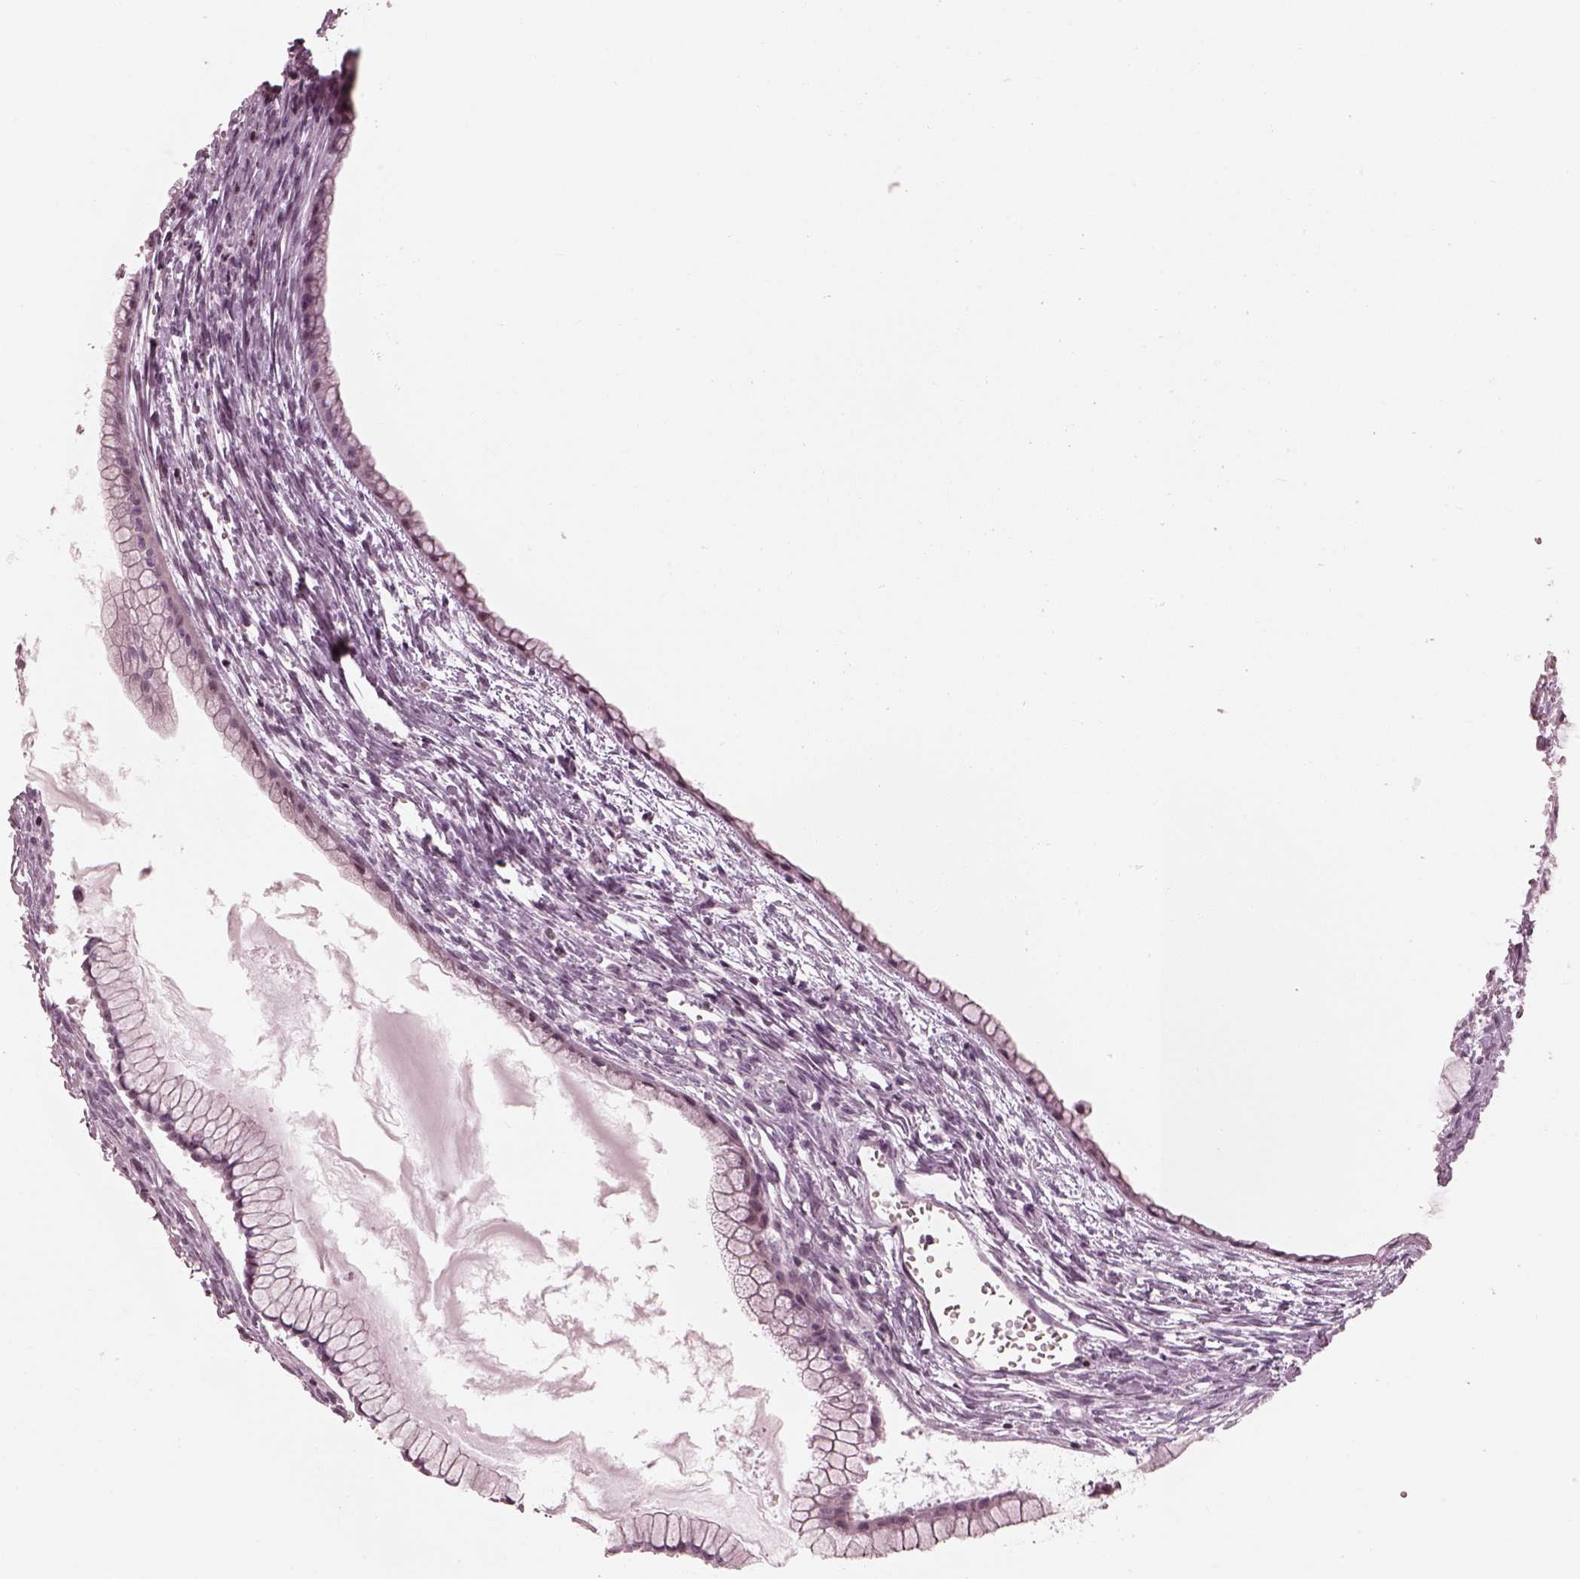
{"staining": {"intensity": "negative", "quantity": "none", "location": "none"}, "tissue": "ovarian cancer", "cell_type": "Tumor cells", "image_type": "cancer", "snomed": [{"axis": "morphology", "description": "Cystadenocarcinoma, mucinous, NOS"}, {"axis": "topography", "description": "Ovary"}], "caption": "A histopathology image of human ovarian mucinous cystadenocarcinoma is negative for staining in tumor cells. (DAB IHC, high magnification).", "gene": "OPN4", "patient": {"sex": "female", "age": 41}}